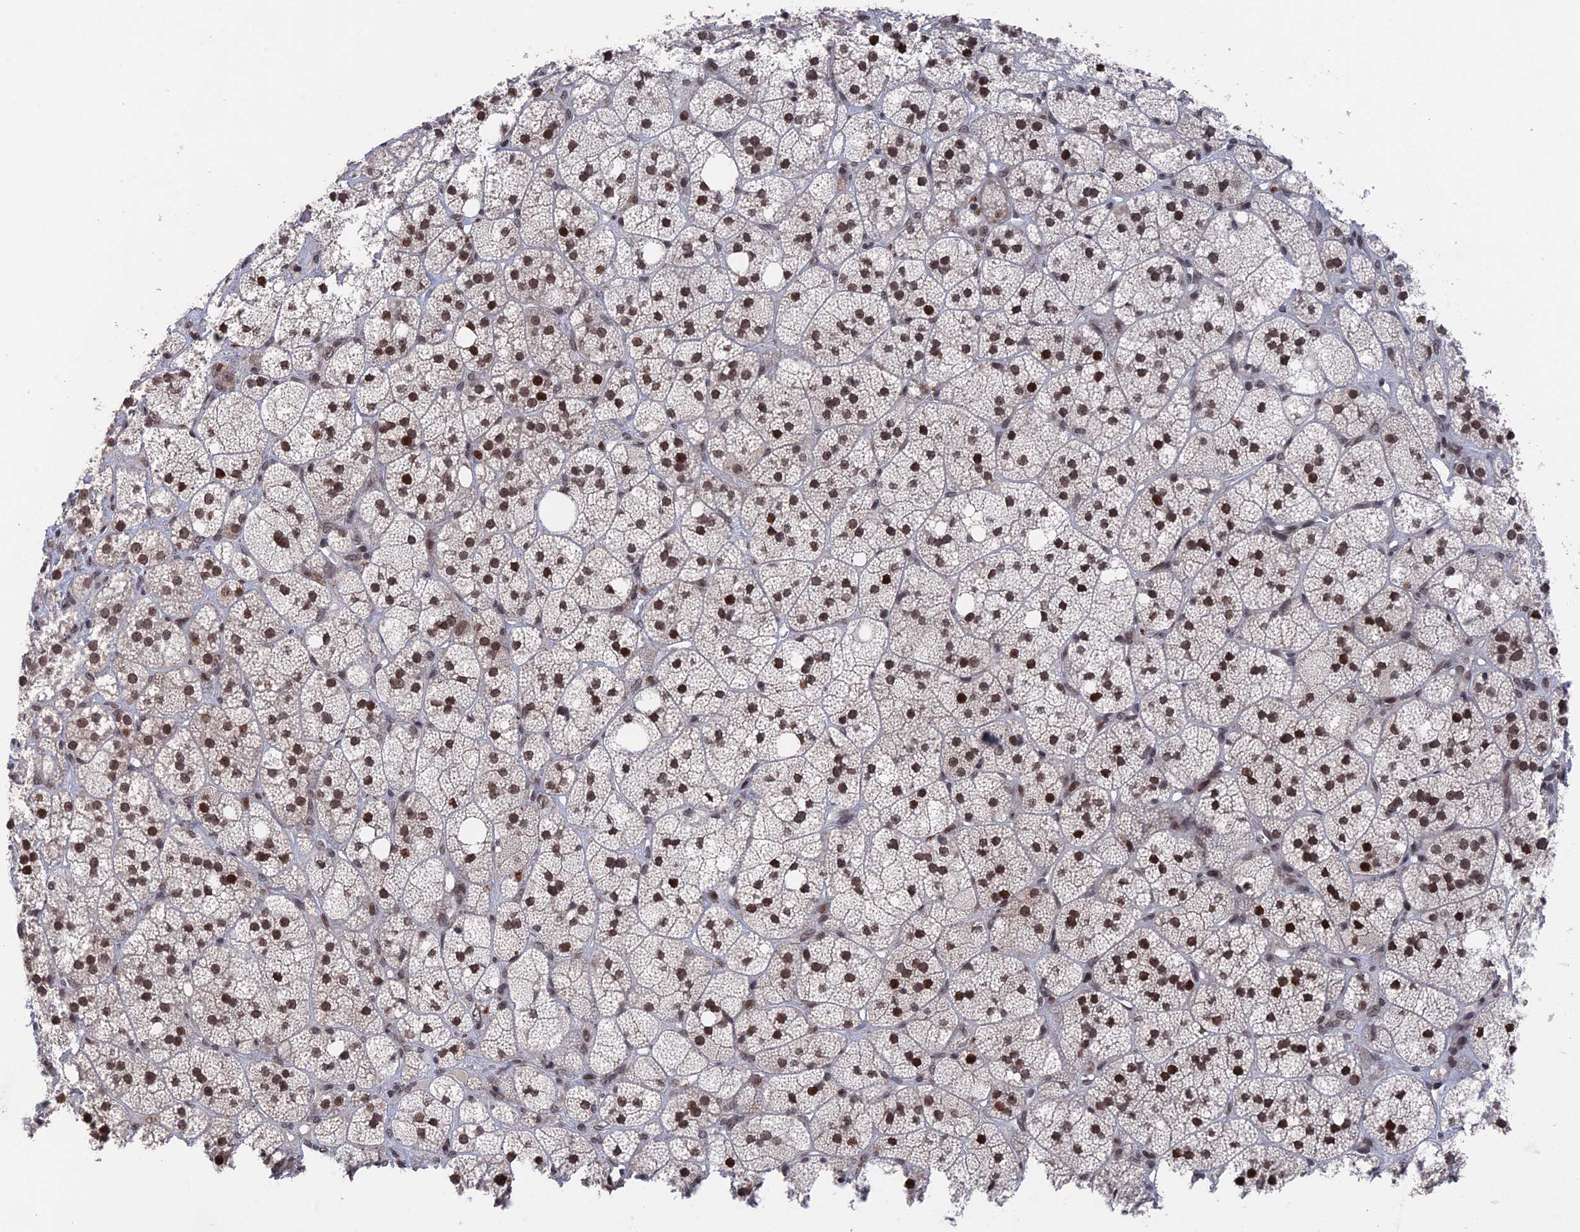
{"staining": {"intensity": "strong", "quantity": ">75%", "location": "nuclear"}, "tissue": "adrenal gland", "cell_type": "Glandular cells", "image_type": "normal", "snomed": [{"axis": "morphology", "description": "Normal tissue, NOS"}, {"axis": "topography", "description": "Adrenal gland"}], "caption": "Immunohistochemical staining of unremarkable human adrenal gland demonstrates strong nuclear protein staining in about >75% of glandular cells.", "gene": "NR2C2AP", "patient": {"sex": "male", "age": 61}}